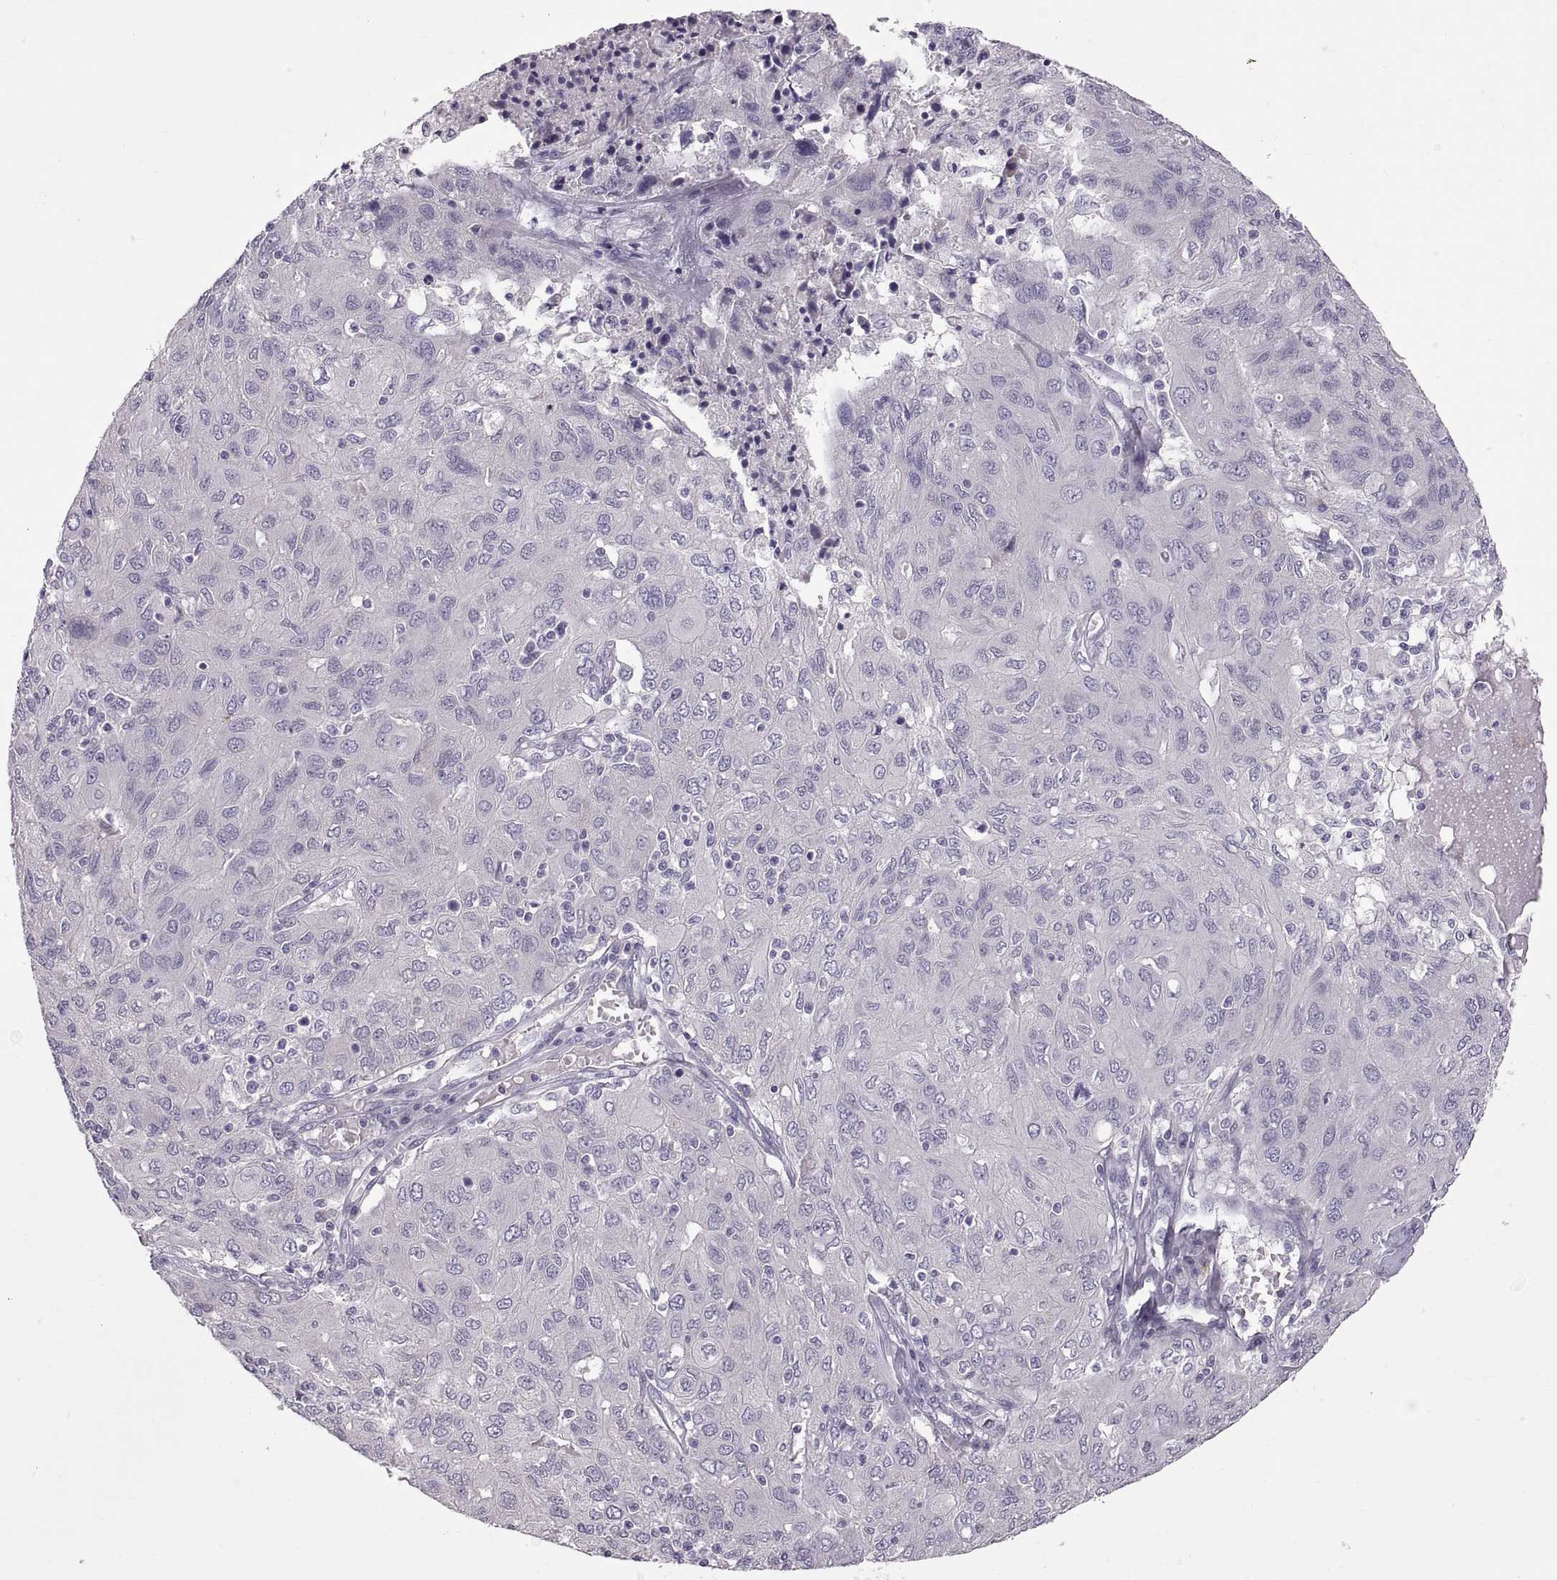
{"staining": {"intensity": "negative", "quantity": "none", "location": "none"}, "tissue": "ovarian cancer", "cell_type": "Tumor cells", "image_type": "cancer", "snomed": [{"axis": "morphology", "description": "Carcinoma, endometroid"}, {"axis": "topography", "description": "Ovary"}], "caption": "Photomicrograph shows no protein expression in tumor cells of endometroid carcinoma (ovarian) tissue.", "gene": "WFDC8", "patient": {"sex": "female", "age": 50}}